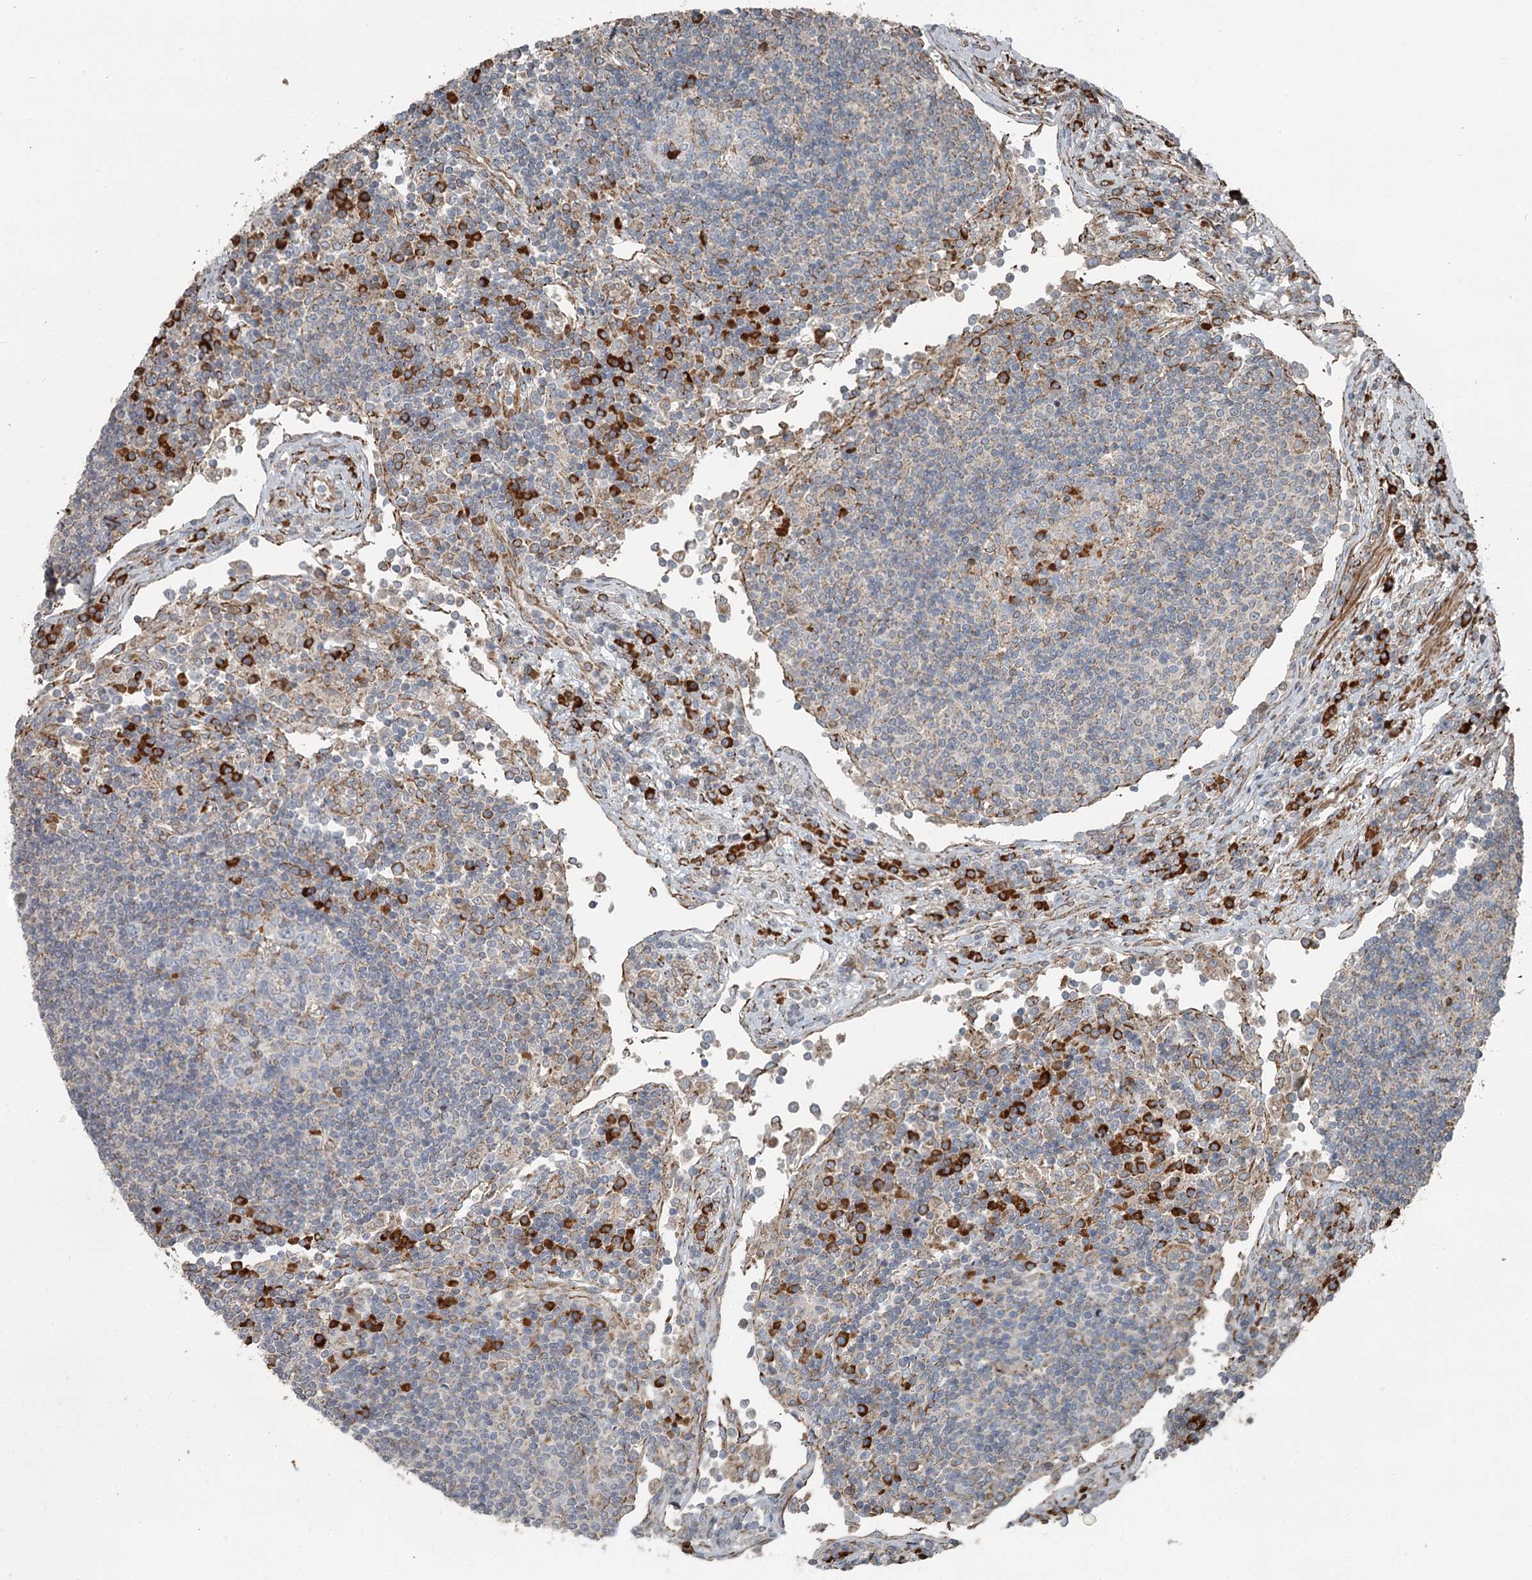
{"staining": {"intensity": "moderate", "quantity": "<25%", "location": "cytoplasmic/membranous"}, "tissue": "lymph node", "cell_type": "Germinal center cells", "image_type": "normal", "snomed": [{"axis": "morphology", "description": "Normal tissue, NOS"}, {"axis": "topography", "description": "Lymph node"}], "caption": "Lymph node stained for a protein (brown) demonstrates moderate cytoplasmic/membranous positive expression in approximately <25% of germinal center cells.", "gene": "RASSF8", "patient": {"sex": "female", "age": 53}}